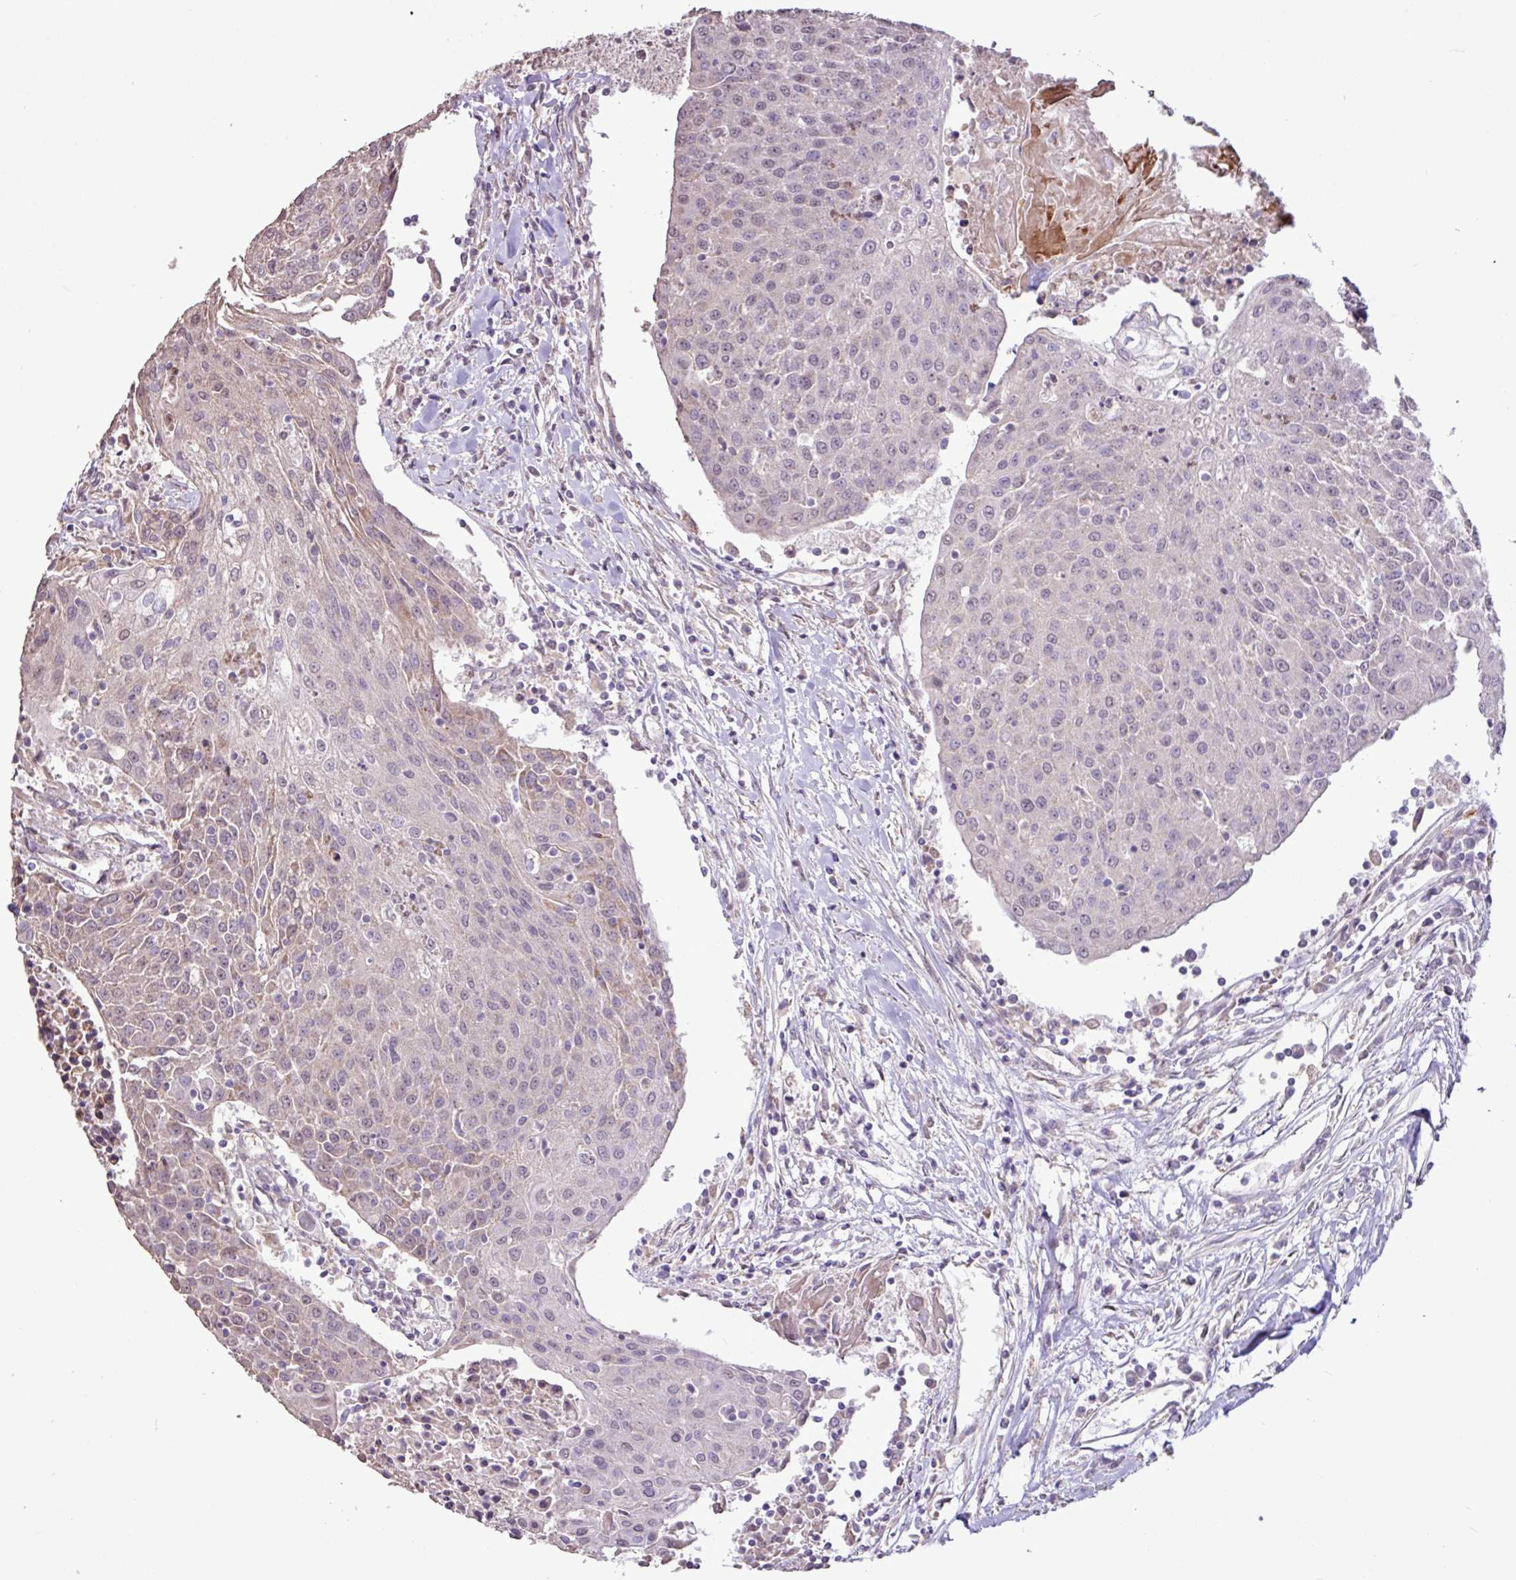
{"staining": {"intensity": "negative", "quantity": "none", "location": "none"}, "tissue": "urothelial cancer", "cell_type": "Tumor cells", "image_type": "cancer", "snomed": [{"axis": "morphology", "description": "Urothelial carcinoma, High grade"}, {"axis": "topography", "description": "Urinary bladder"}], "caption": "IHC histopathology image of neoplastic tissue: urothelial cancer stained with DAB (3,3'-diaminobenzidine) demonstrates no significant protein expression in tumor cells.", "gene": "L3MBTL3", "patient": {"sex": "female", "age": 85}}